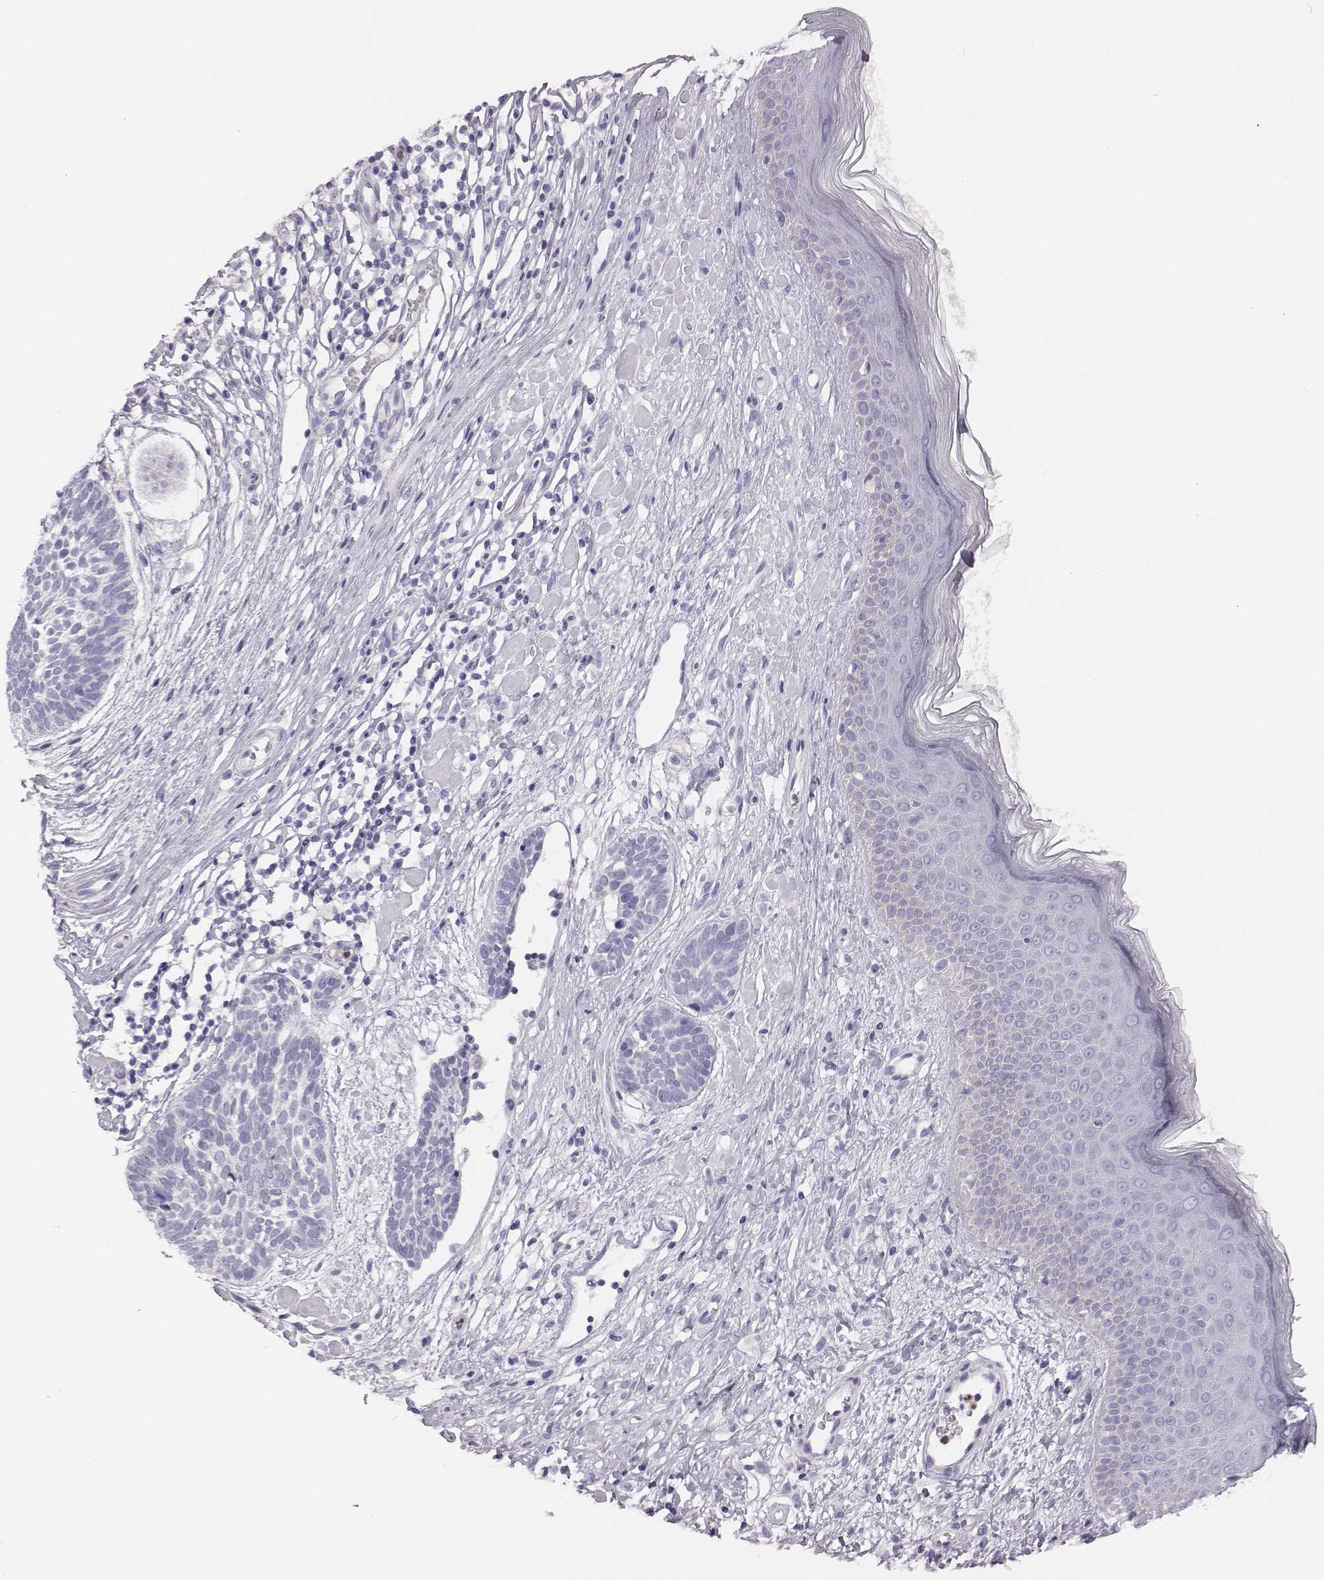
{"staining": {"intensity": "negative", "quantity": "none", "location": "none"}, "tissue": "skin cancer", "cell_type": "Tumor cells", "image_type": "cancer", "snomed": [{"axis": "morphology", "description": "Basal cell carcinoma"}, {"axis": "topography", "description": "Skin"}], "caption": "Human skin cancer stained for a protein using immunohistochemistry reveals no positivity in tumor cells.", "gene": "ADAM7", "patient": {"sex": "male", "age": 85}}